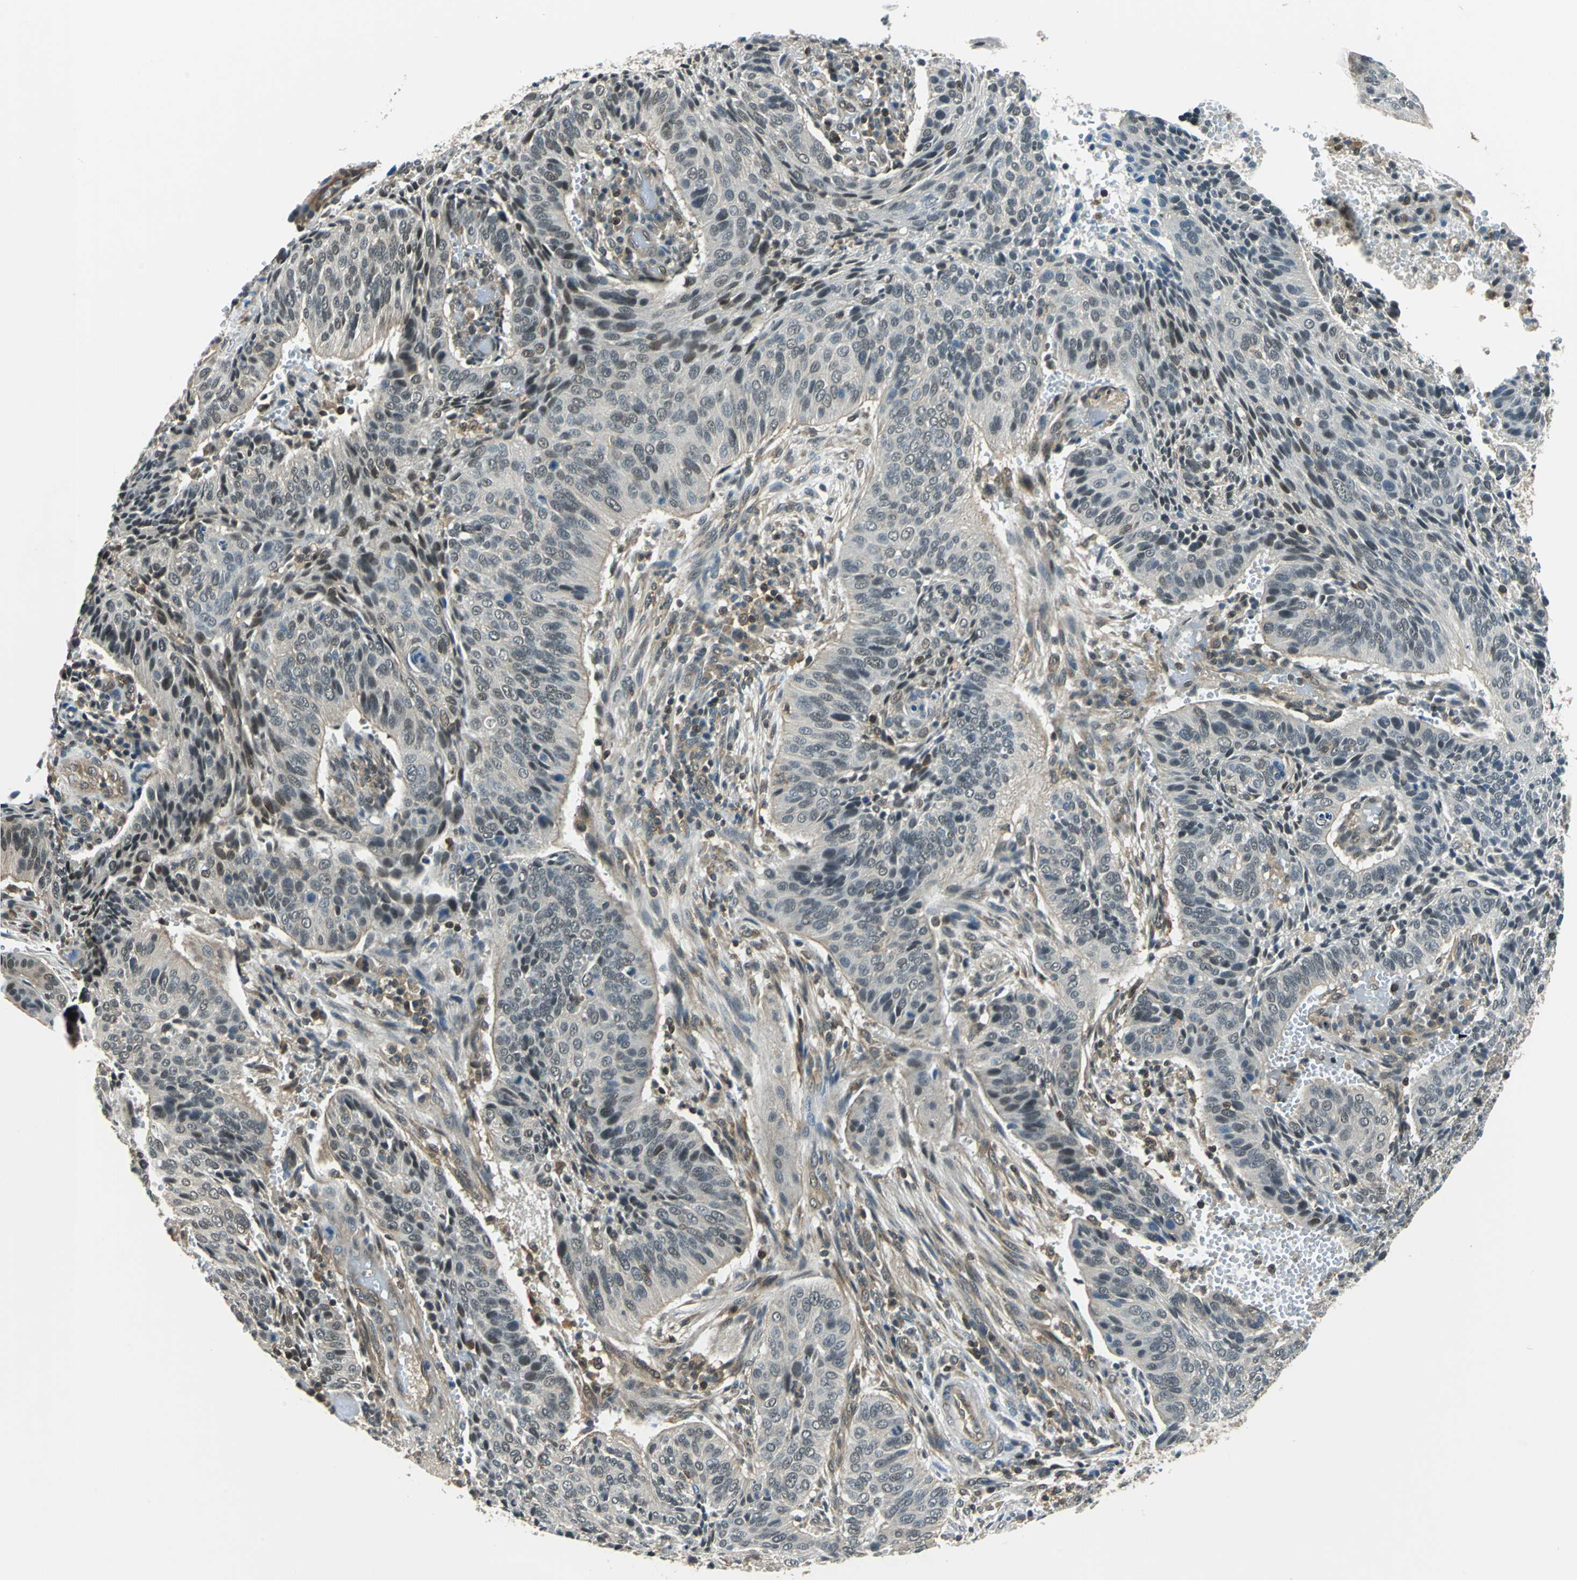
{"staining": {"intensity": "weak", "quantity": "25%-75%", "location": "cytoplasmic/membranous,nuclear"}, "tissue": "cervical cancer", "cell_type": "Tumor cells", "image_type": "cancer", "snomed": [{"axis": "morphology", "description": "Squamous cell carcinoma, NOS"}, {"axis": "topography", "description": "Cervix"}], "caption": "IHC of human cervical cancer (squamous cell carcinoma) demonstrates low levels of weak cytoplasmic/membranous and nuclear positivity in about 25%-75% of tumor cells. Nuclei are stained in blue.", "gene": "ARPC3", "patient": {"sex": "female", "age": 39}}